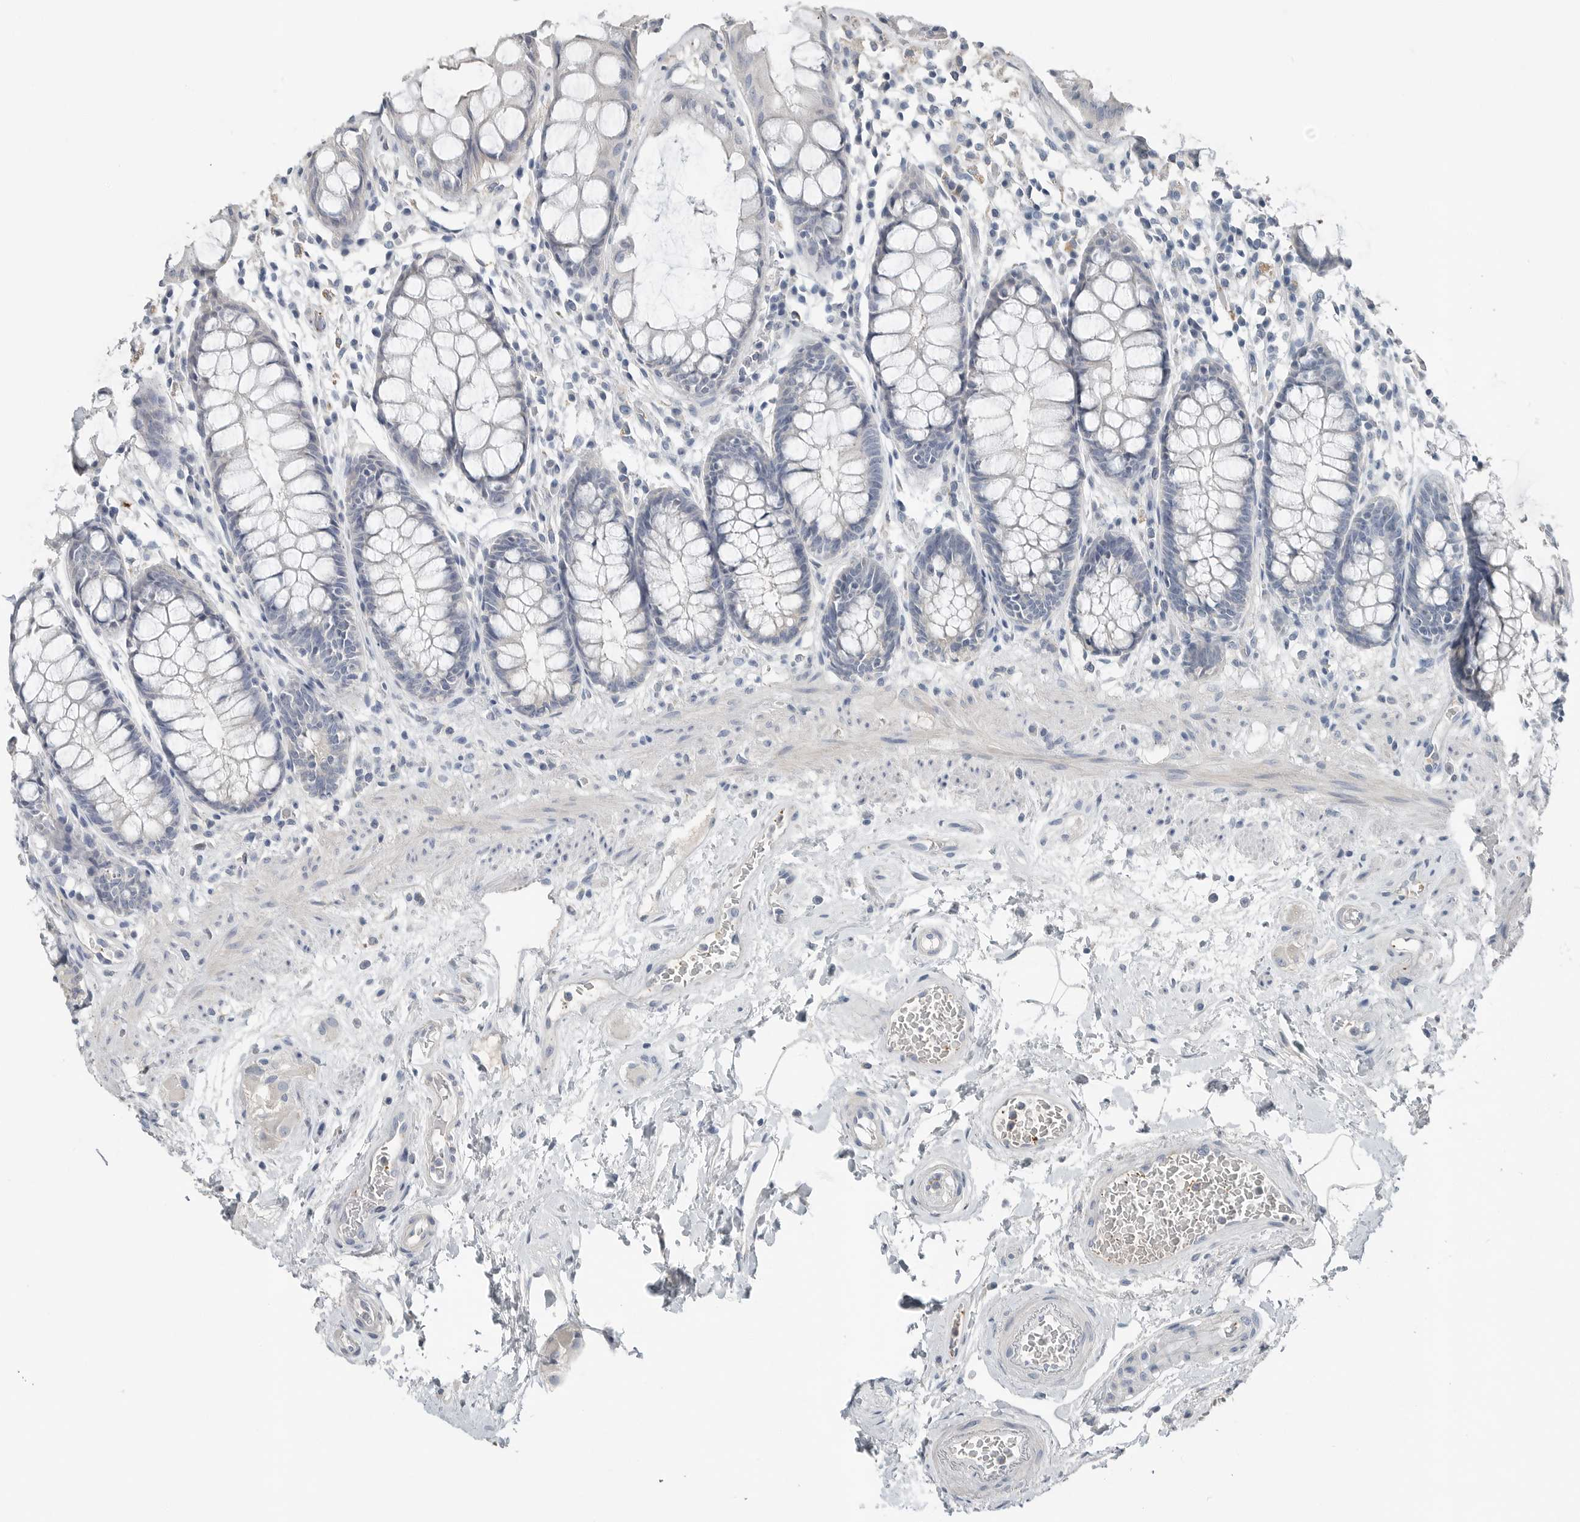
{"staining": {"intensity": "negative", "quantity": "none", "location": "none"}, "tissue": "rectum", "cell_type": "Glandular cells", "image_type": "normal", "snomed": [{"axis": "morphology", "description": "Normal tissue, NOS"}, {"axis": "topography", "description": "Rectum"}], "caption": "Micrograph shows no significant protein positivity in glandular cells of normal rectum. Brightfield microscopy of IHC stained with DAB (3,3'-diaminobenzidine) (brown) and hematoxylin (blue), captured at high magnification.", "gene": "SERPINB7", "patient": {"sex": "male", "age": 64}}